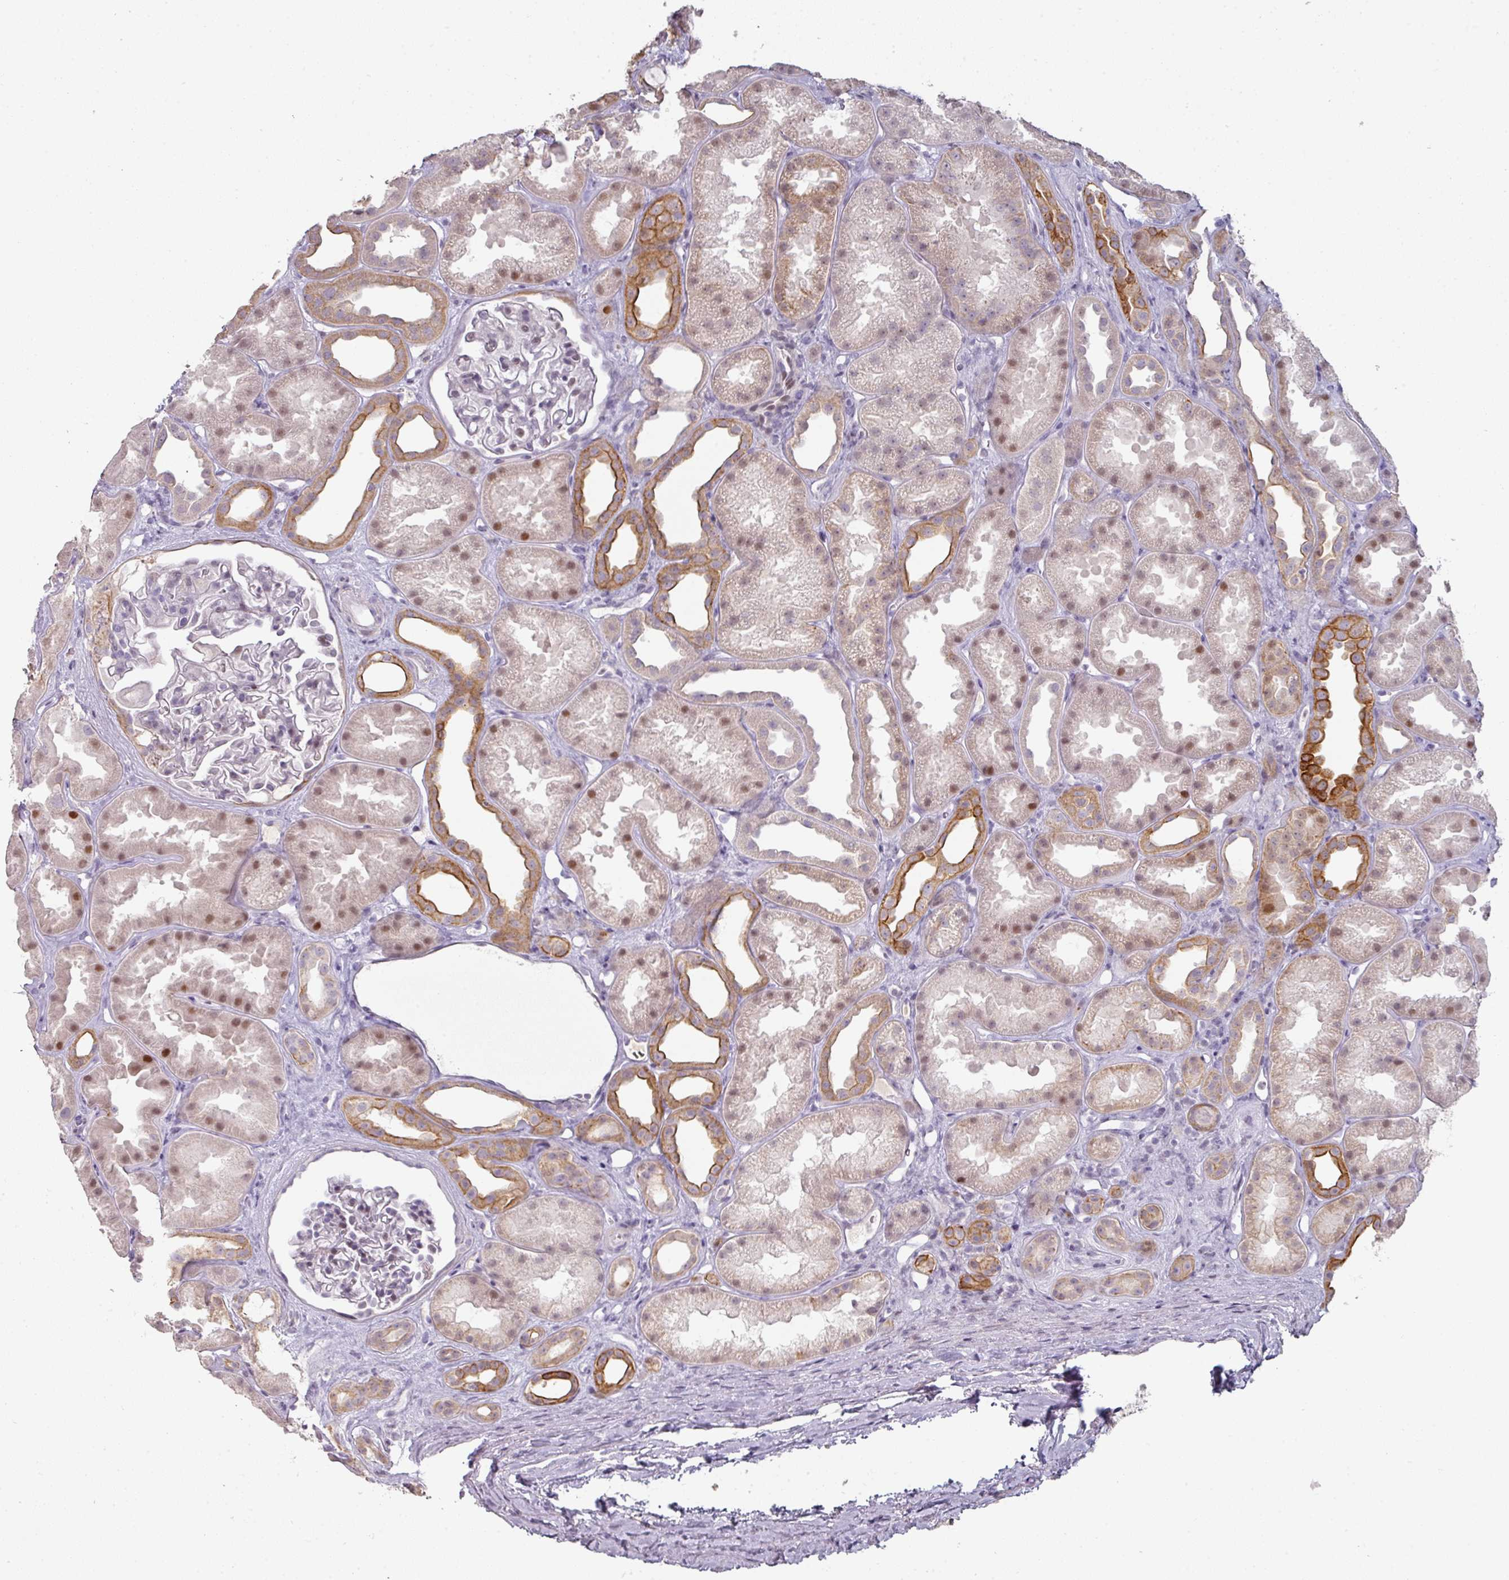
{"staining": {"intensity": "negative", "quantity": "none", "location": "none"}, "tissue": "kidney", "cell_type": "Cells in glomeruli", "image_type": "normal", "snomed": [{"axis": "morphology", "description": "Normal tissue, NOS"}, {"axis": "topography", "description": "Kidney"}], "caption": "This is an immunohistochemistry (IHC) photomicrograph of unremarkable human kidney. There is no positivity in cells in glomeruli.", "gene": "GTF2H3", "patient": {"sex": "male", "age": 61}}